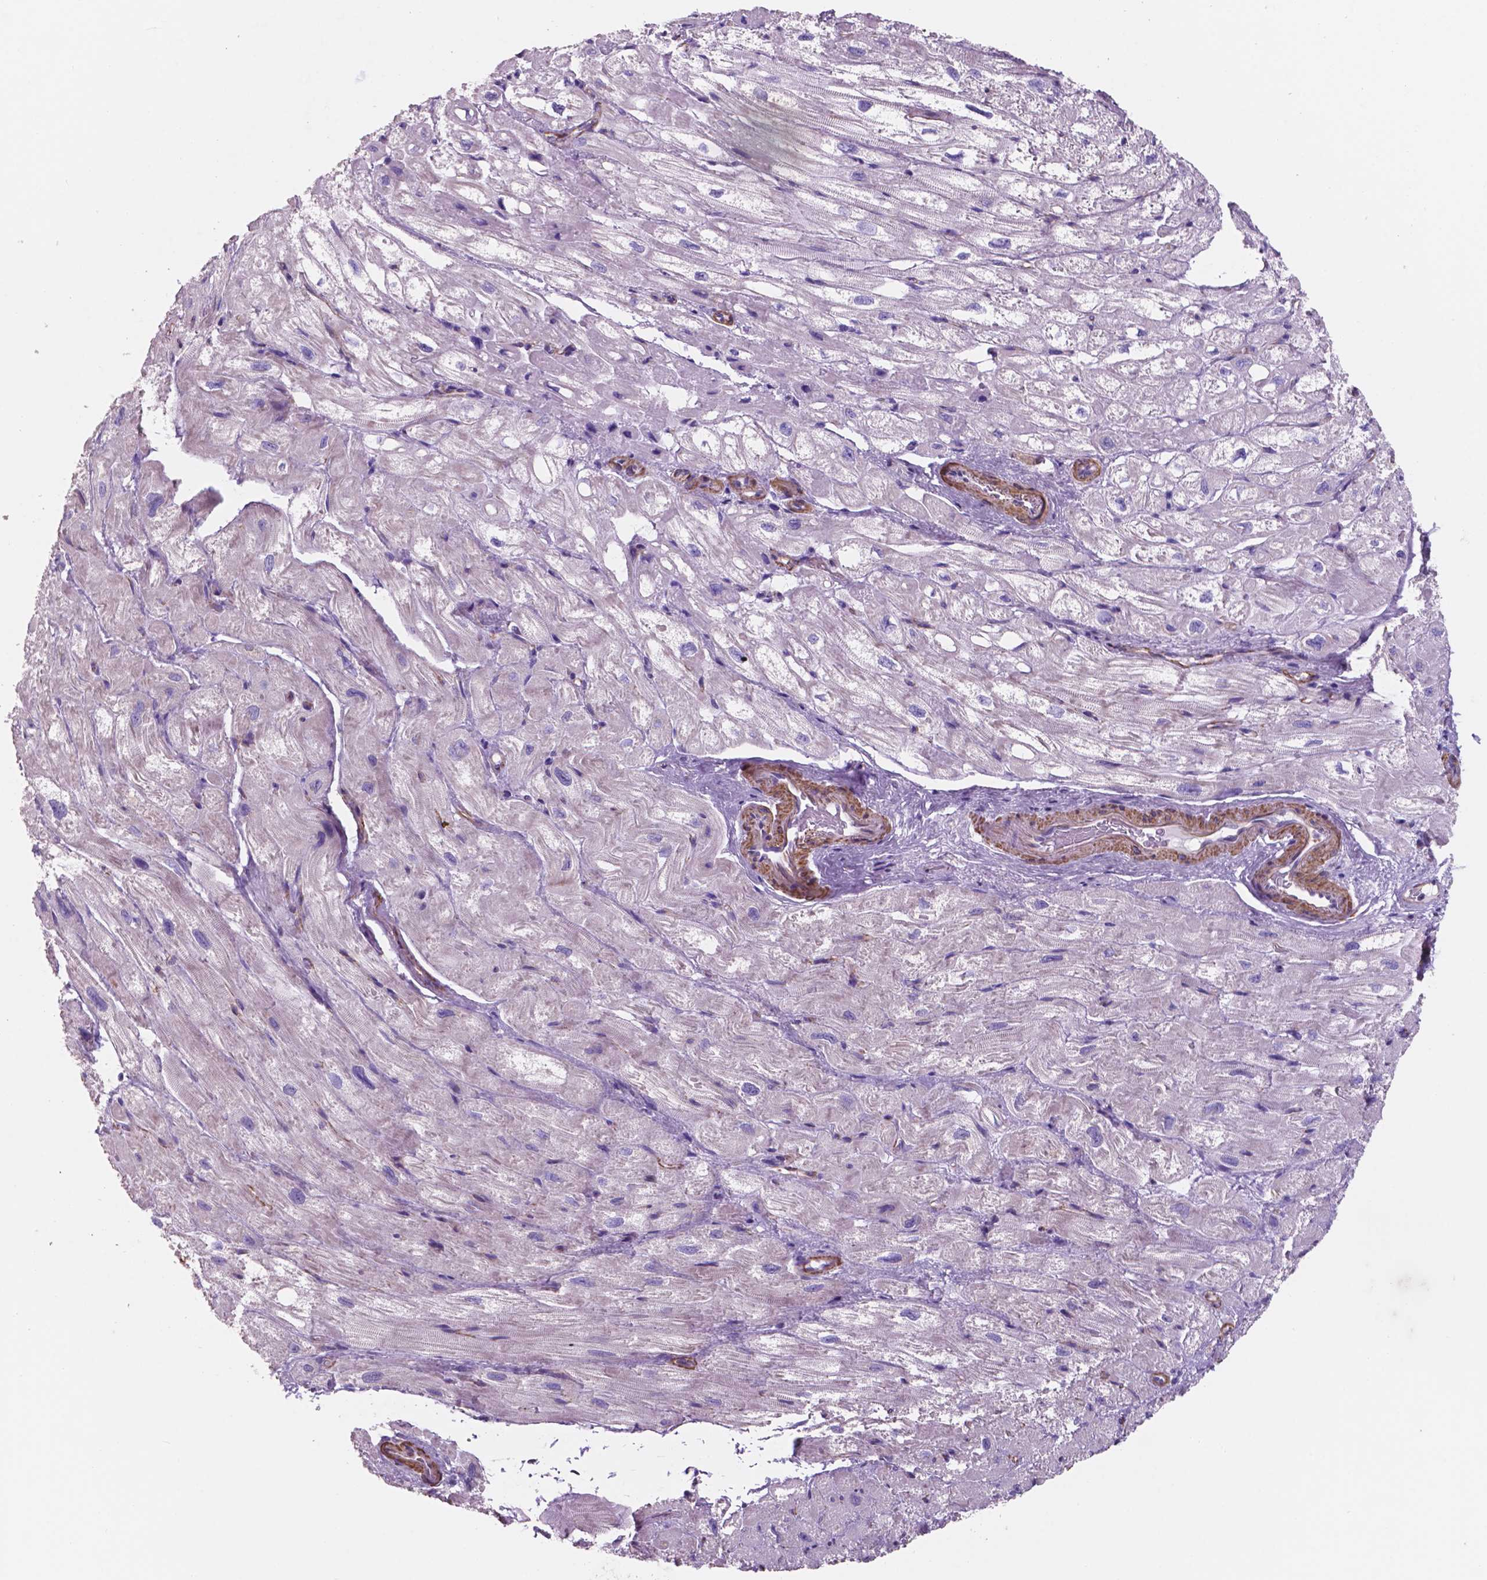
{"staining": {"intensity": "negative", "quantity": "none", "location": "none"}, "tissue": "heart muscle", "cell_type": "Cardiomyocytes", "image_type": "normal", "snomed": [{"axis": "morphology", "description": "Normal tissue, NOS"}, {"axis": "topography", "description": "Heart"}], "caption": "Protein analysis of unremarkable heart muscle demonstrates no significant positivity in cardiomyocytes. (Brightfield microscopy of DAB immunohistochemistry (IHC) at high magnification).", "gene": "TOR2A", "patient": {"sex": "female", "age": 69}}